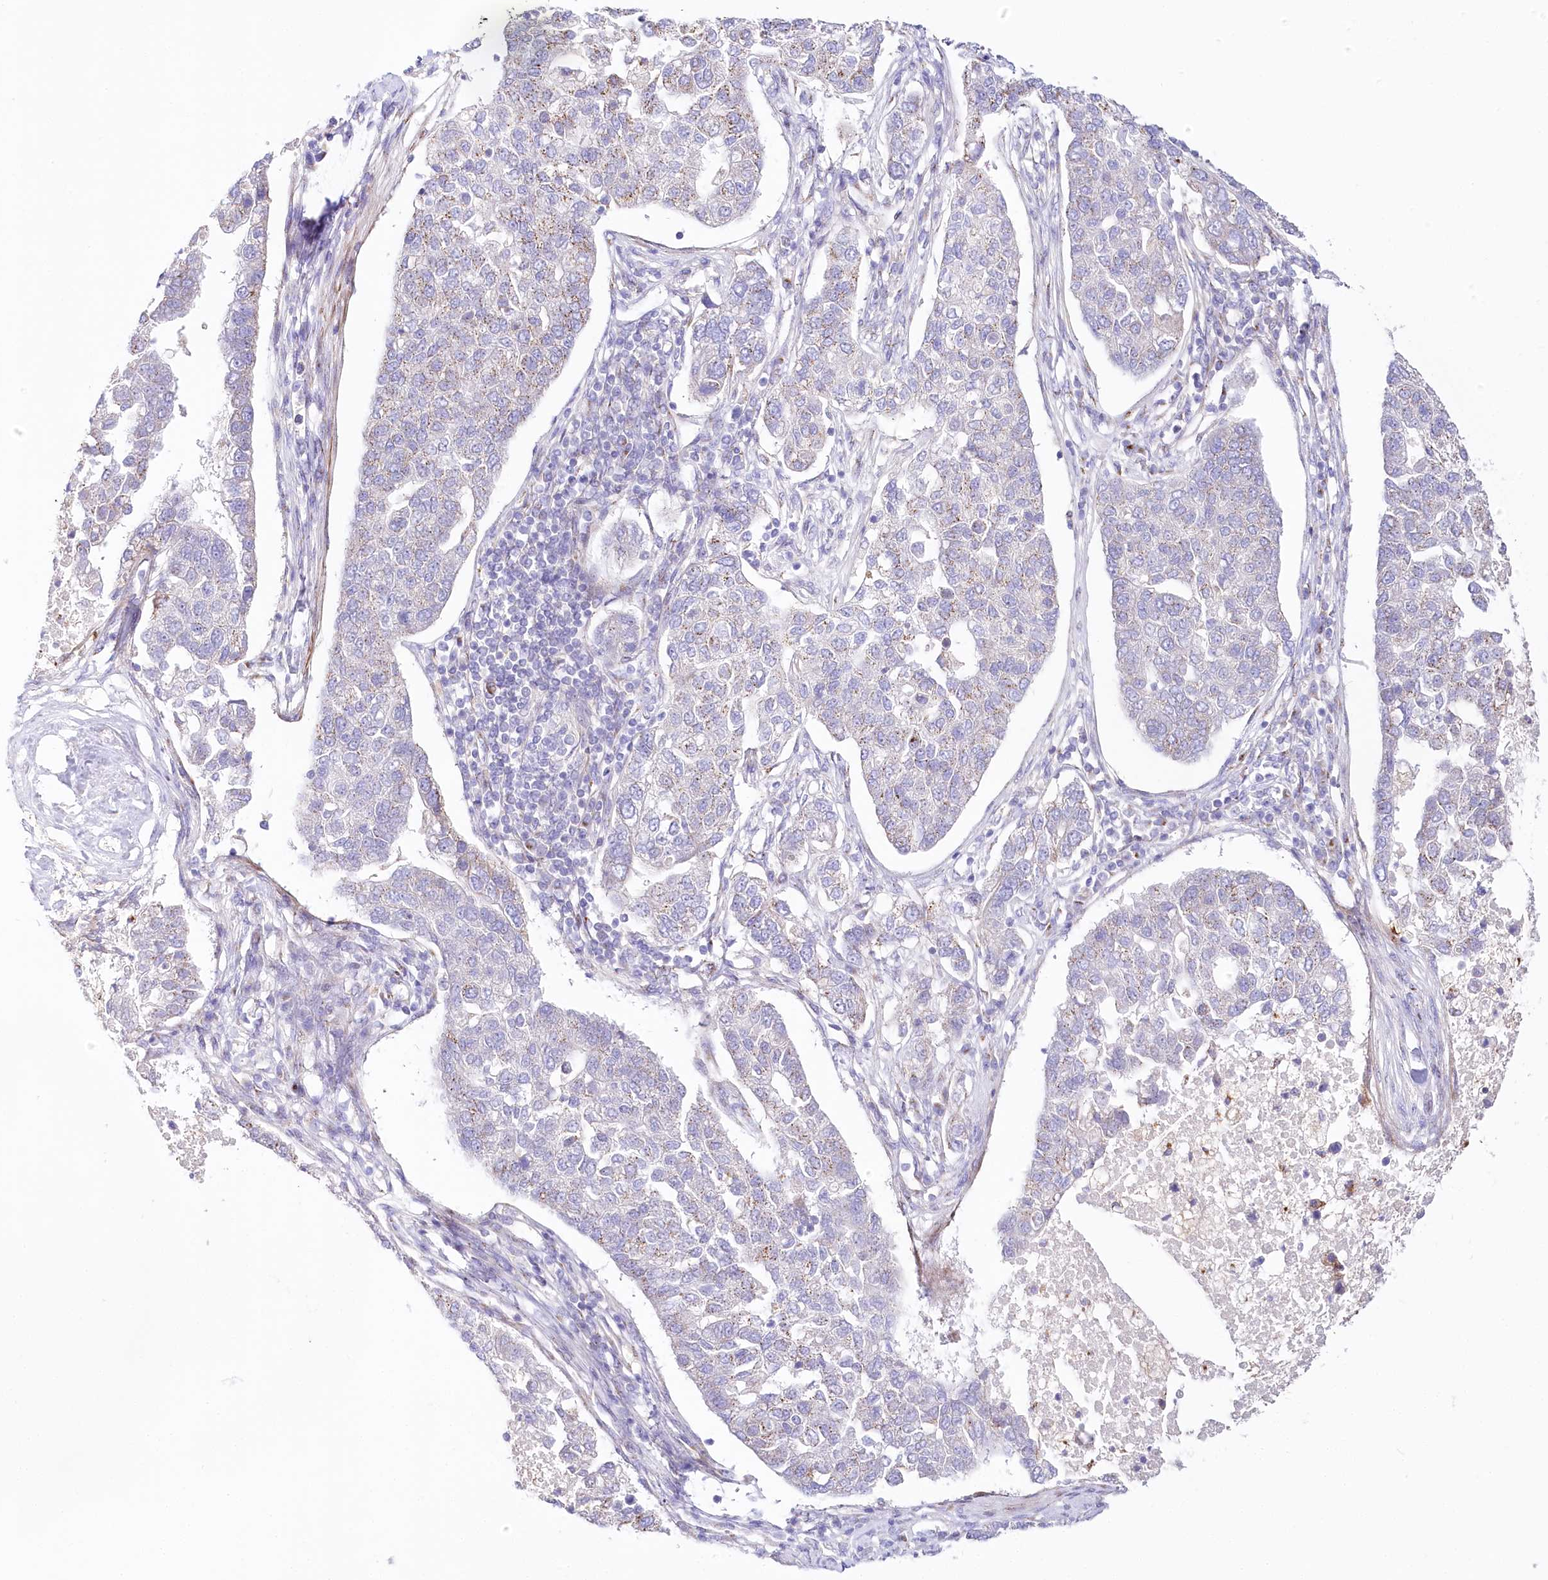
{"staining": {"intensity": "moderate", "quantity": ">75%", "location": "cytoplasmic/membranous"}, "tissue": "pancreatic cancer", "cell_type": "Tumor cells", "image_type": "cancer", "snomed": [{"axis": "morphology", "description": "Adenocarcinoma, NOS"}, {"axis": "topography", "description": "Pancreas"}], "caption": "This photomicrograph demonstrates immunohistochemistry (IHC) staining of human pancreatic adenocarcinoma, with medium moderate cytoplasmic/membranous expression in approximately >75% of tumor cells.", "gene": "ABRAXAS2", "patient": {"sex": "female", "age": 61}}